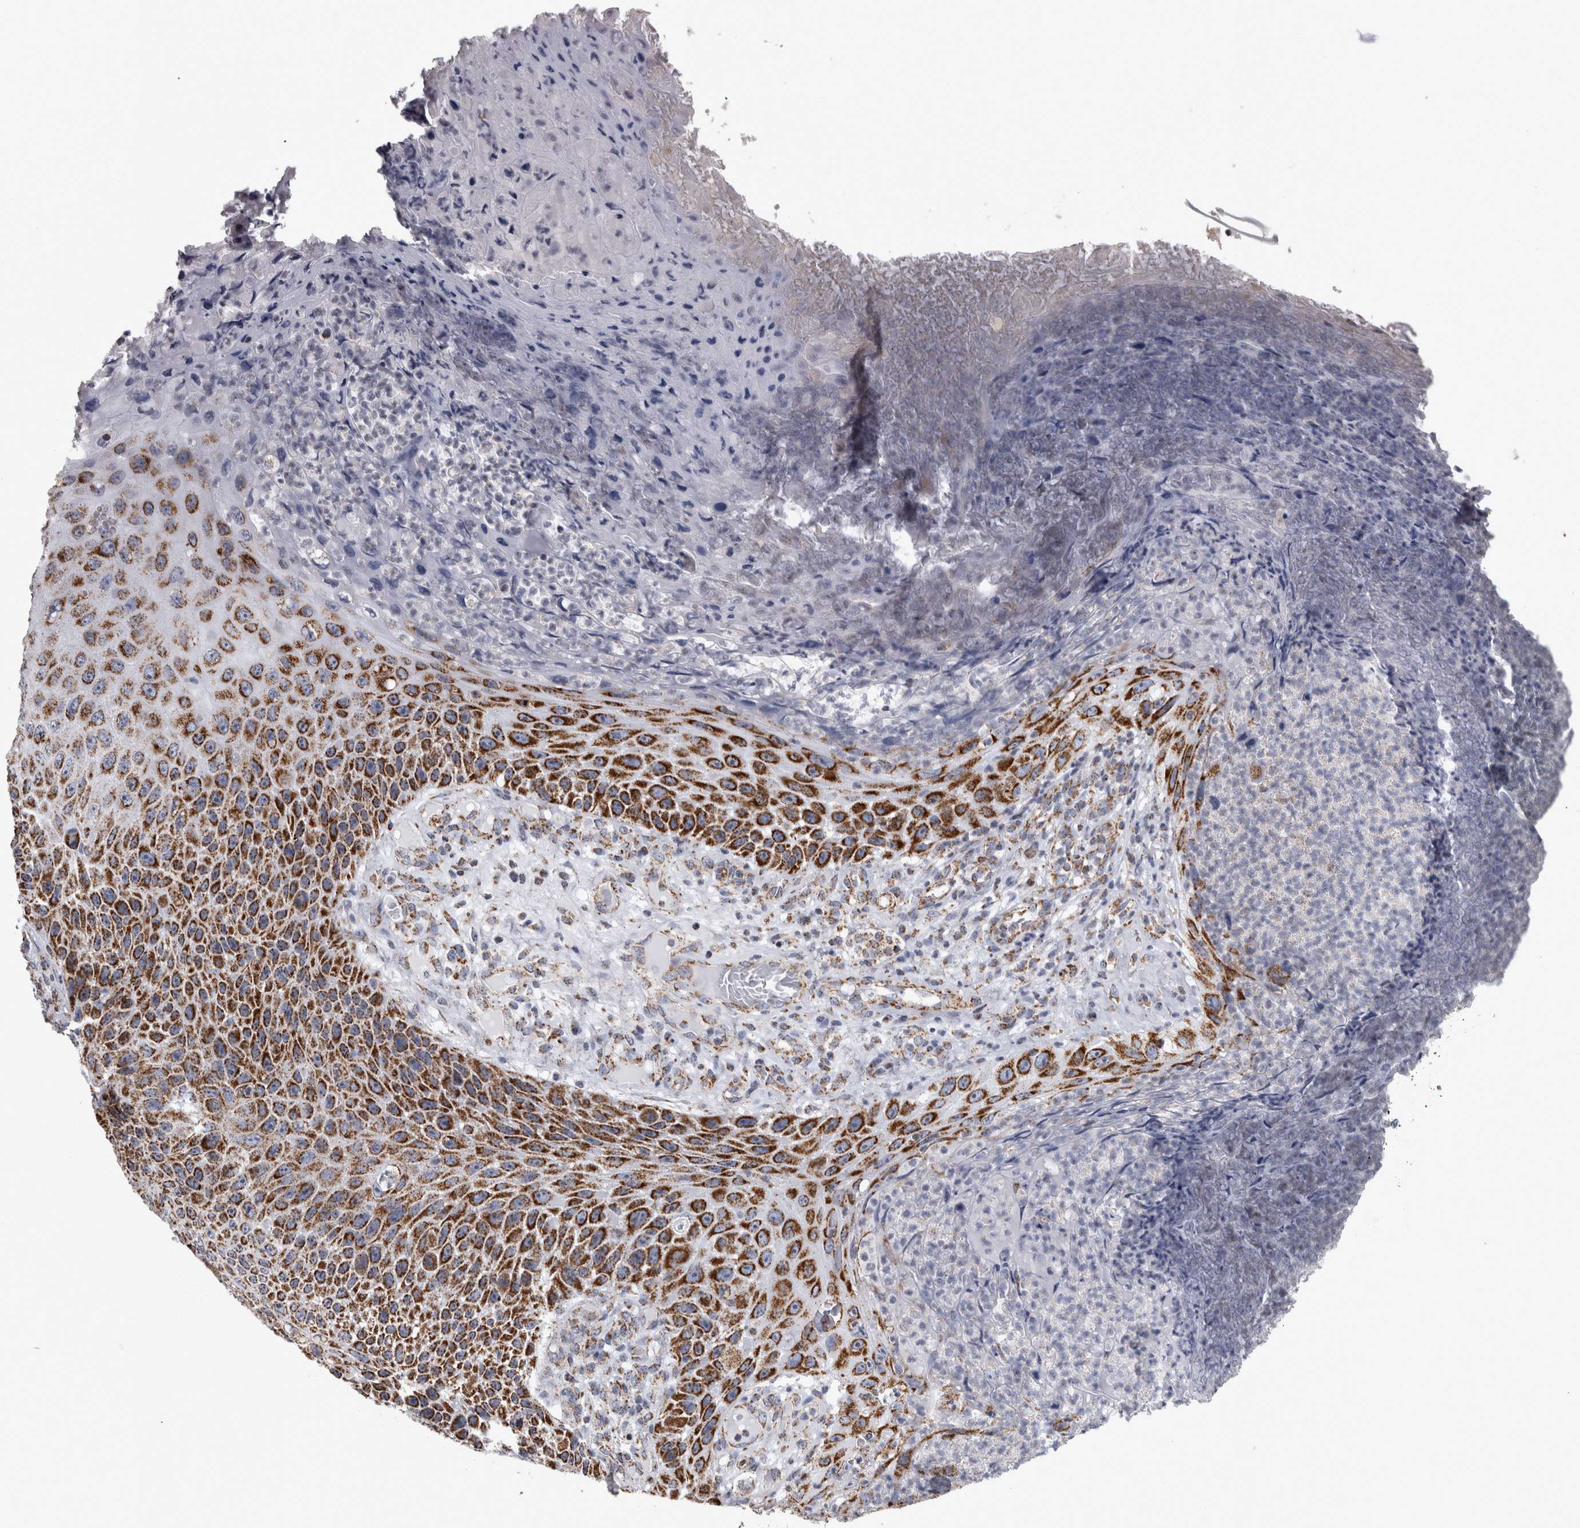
{"staining": {"intensity": "strong", "quantity": ">75%", "location": "cytoplasmic/membranous"}, "tissue": "skin cancer", "cell_type": "Tumor cells", "image_type": "cancer", "snomed": [{"axis": "morphology", "description": "Squamous cell carcinoma, NOS"}, {"axis": "topography", "description": "Skin"}], "caption": "A high amount of strong cytoplasmic/membranous positivity is present in about >75% of tumor cells in skin cancer tissue.", "gene": "MDH2", "patient": {"sex": "female", "age": 88}}